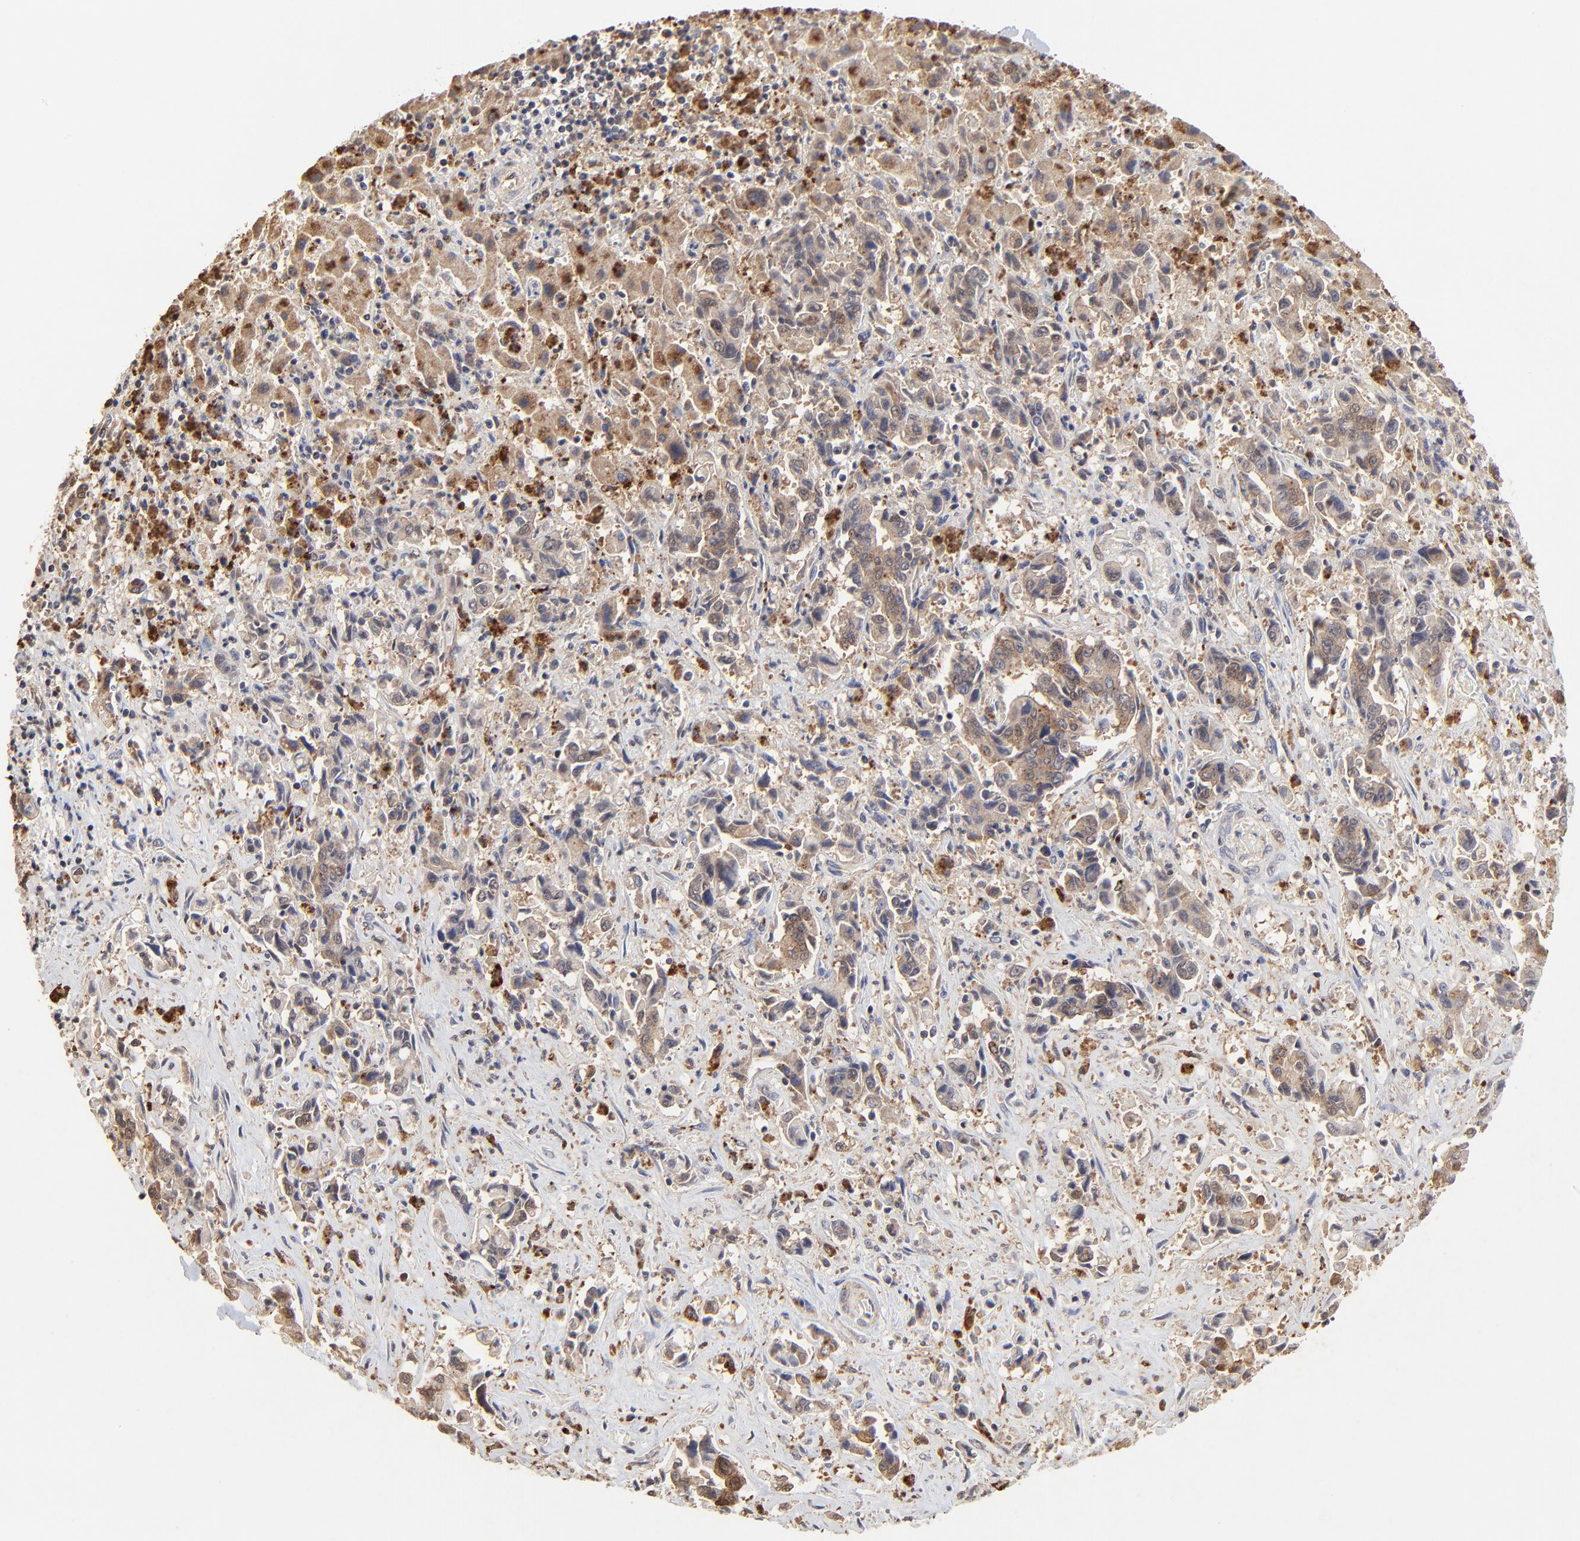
{"staining": {"intensity": "moderate", "quantity": ">75%", "location": "cytoplasmic/membranous"}, "tissue": "liver cancer", "cell_type": "Tumor cells", "image_type": "cancer", "snomed": [{"axis": "morphology", "description": "Cholangiocarcinoma"}, {"axis": "topography", "description": "Liver"}], "caption": "Tumor cells show moderate cytoplasmic/membranous positivity in approximately >75% of cells in liver cancer.", "gene": "LGALS3", "patient": {"sex": "male", "age": 57}}